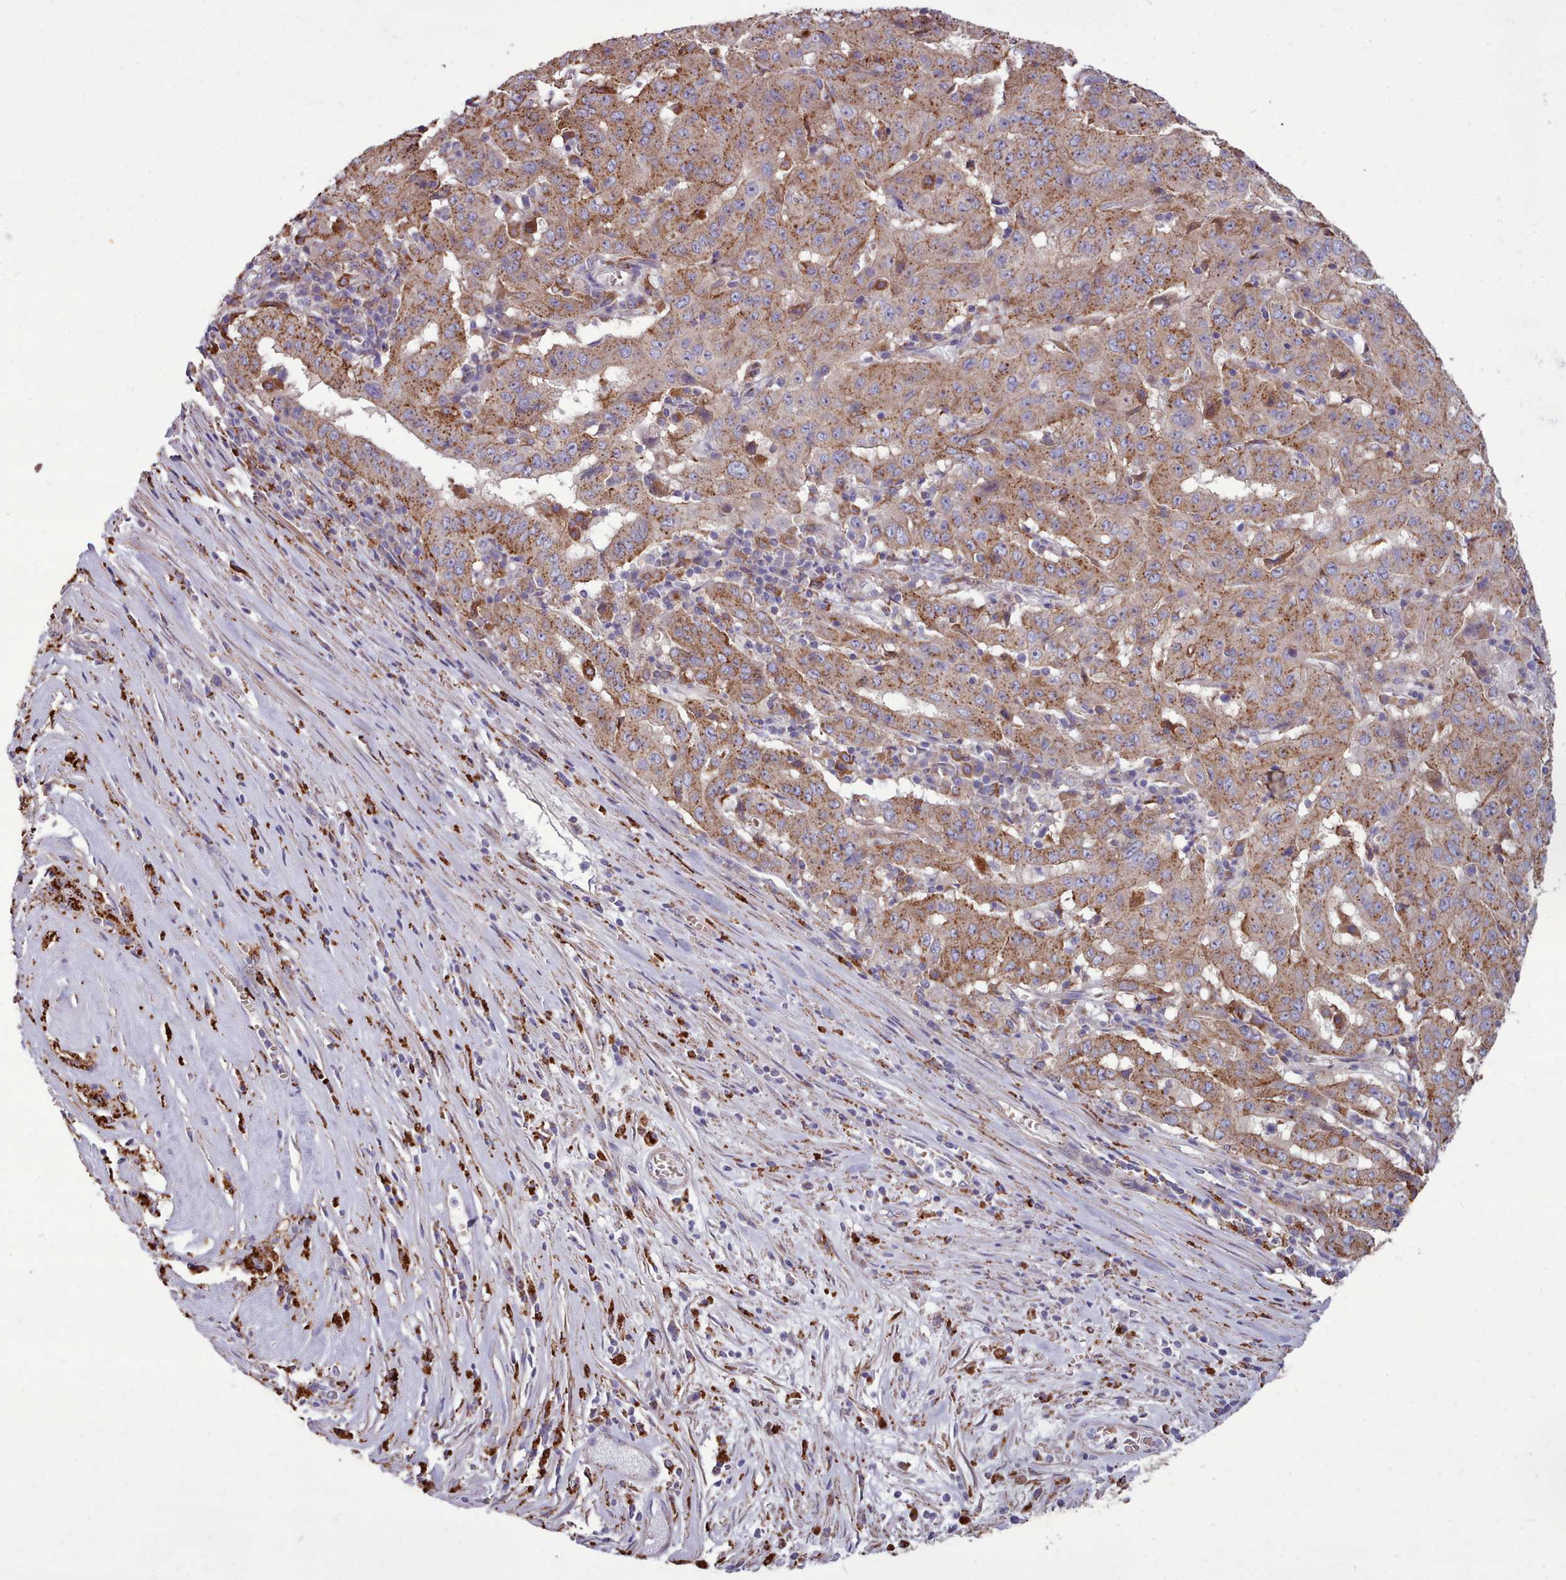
{"staining": {"intensity": "moderate", "quantity": ">75%", "location": "cytoplasmic/membranous"}, "tissue": "pancreatic cancer", "cell_type": "Tumor cells", "image_type": "cancer", "snomed": [{"axis": "morphology", "description": "Adenocarcinoma, NOS"}, {"axis": "topography", "description": "Pancreas"}], "caption": "Moderate cytoplasmic/membranous staining for a protein is appreciated in about >75% of tumor cells of pancreatic cancer (adenocarcinoma) using IHC.", "gene": "PACSIN3", "patient": {"sex": "male", "age": 63}}